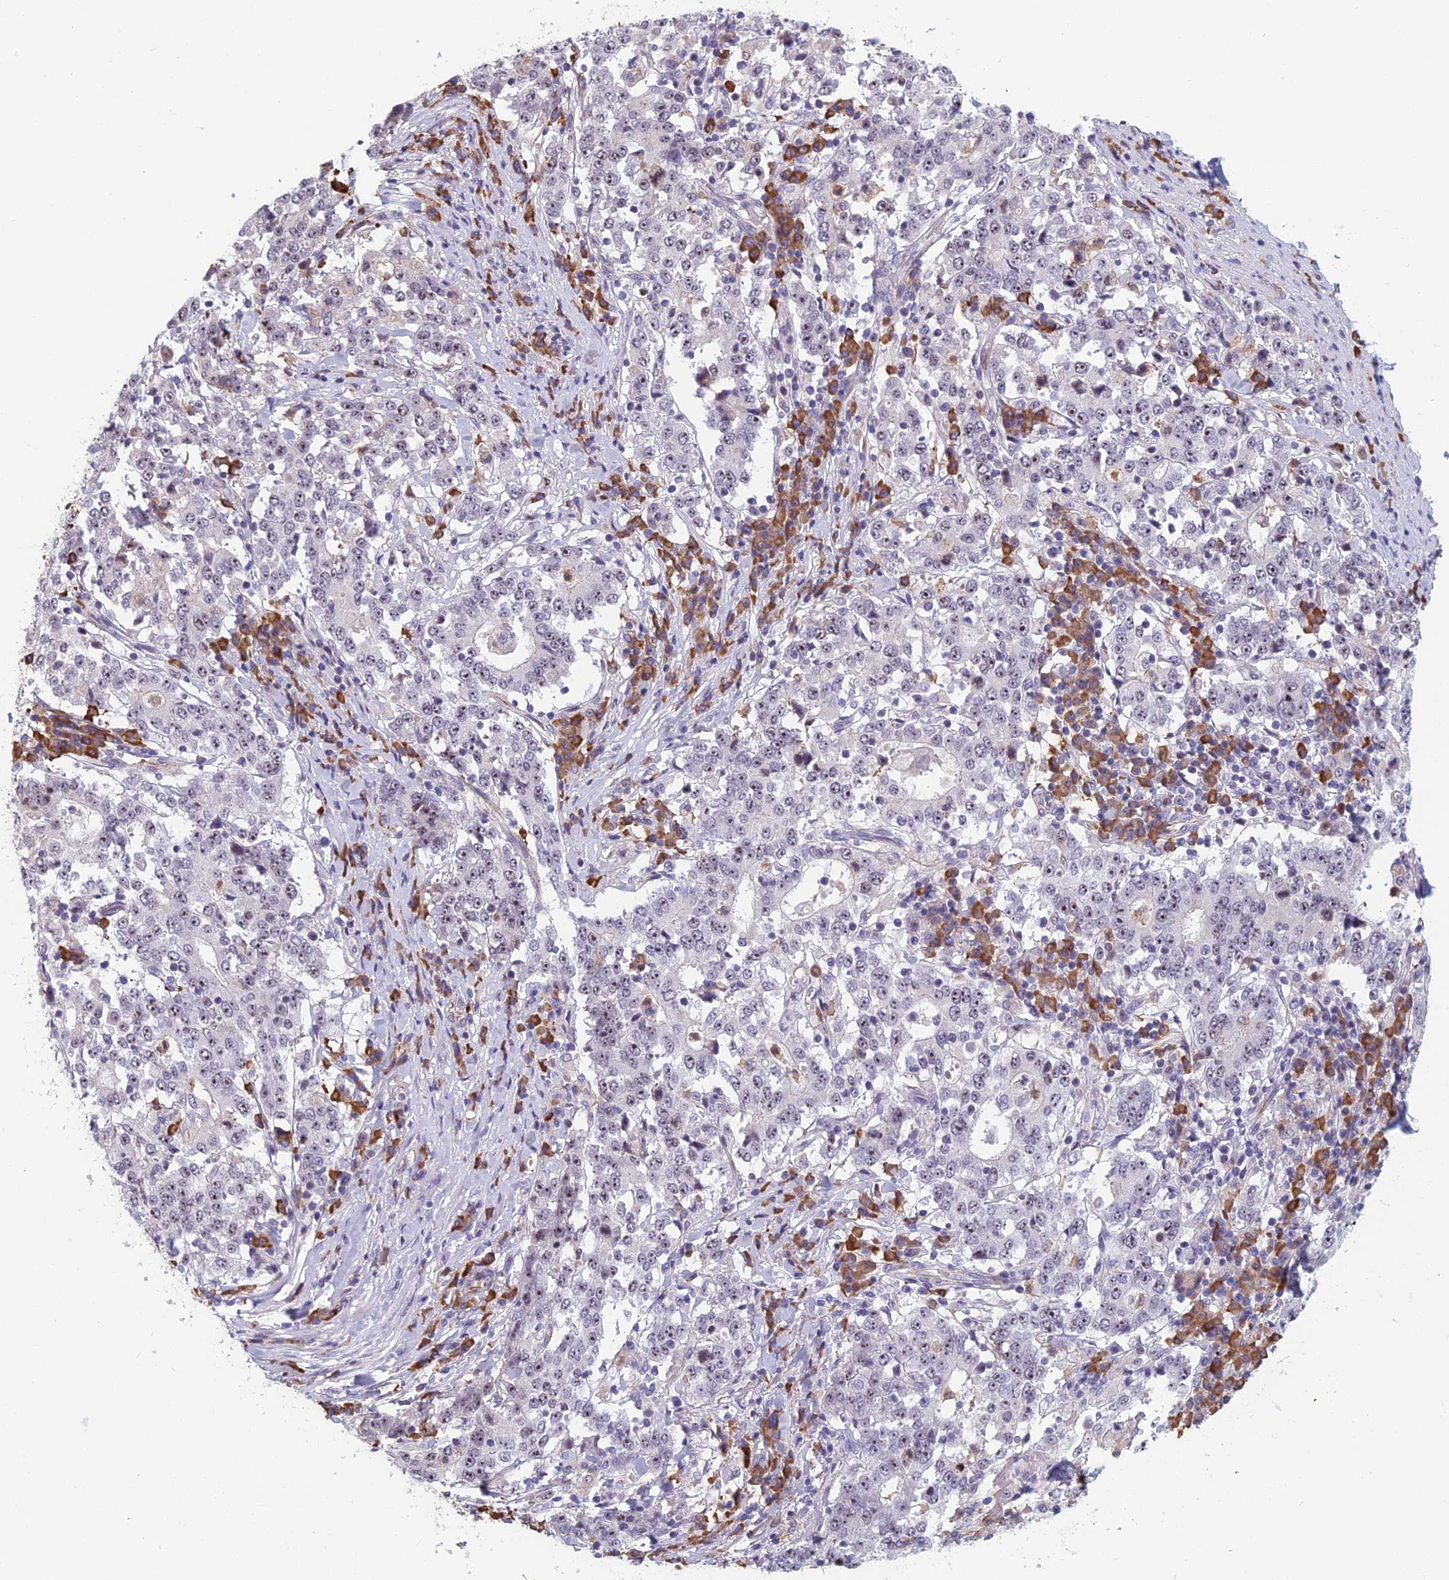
{"staining": {"intensity": "weak", "quantity": ">75%", "location": "nuclear"}, "tissue": "stomach cancer", "cell_type": "Tumor cells", "image_type": "cancer", "snomed": [{"axis": "morphology", "description": "Adenocarcinoma, NOS"}, {"axis": "topography", "description": "Stomach"}], "caption": "This is an image of immunohistochemistry (IHC) staining of stomach cancer, which shows weak staining in the nuclear of tumor cells.", "gene": "NOC2L", "patient": {"sex": "male", "age": 59}}